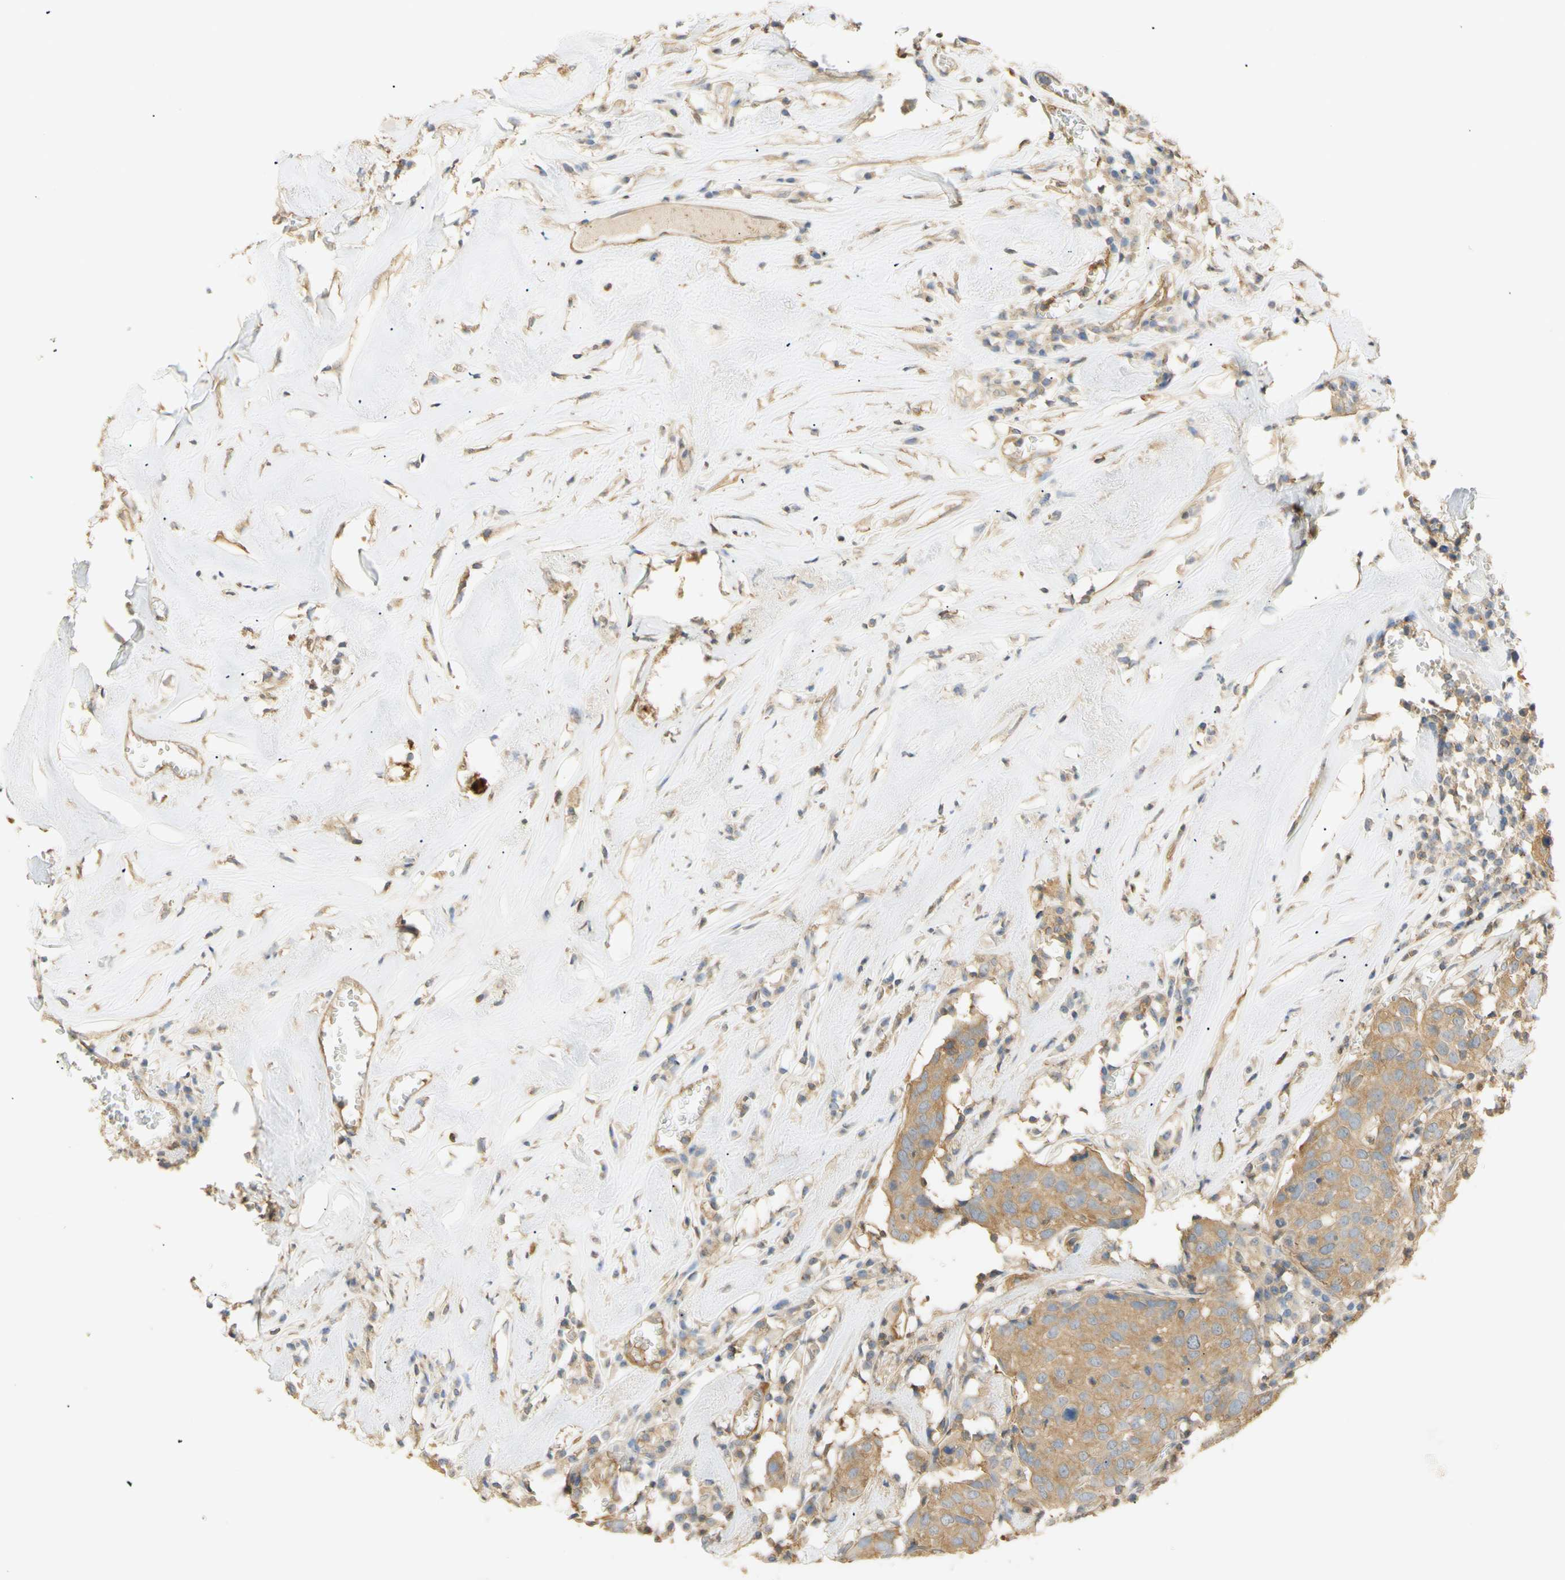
{"staining": {"intensity": "moderate", "quantity": ">75%", "location": "cytoplasmic/membranous"}, "tissue": "head and neck cancer", "cell_type": "Tumor cells", "image_type": "cancer", "snomed": [{"axis": "morphology", "description": "Adenocarcinoma, NOS"}, {"axis": "topography", "description": "Salivary gland"}, {"axis": "topography", "description": "Head-Neck"}], "caption": "Adenocarcinoma (head and neck) stained with IHC reveals moderate cytoplasmic/membranous positivity in approximately >75% of tumor cells. Using DAB (brown) and hematoxylin (blue) stains, captured at high magnification using brightfield microscopy.", "gene": "KCNE4", "patient": {"sex": "female", "age": 65}}